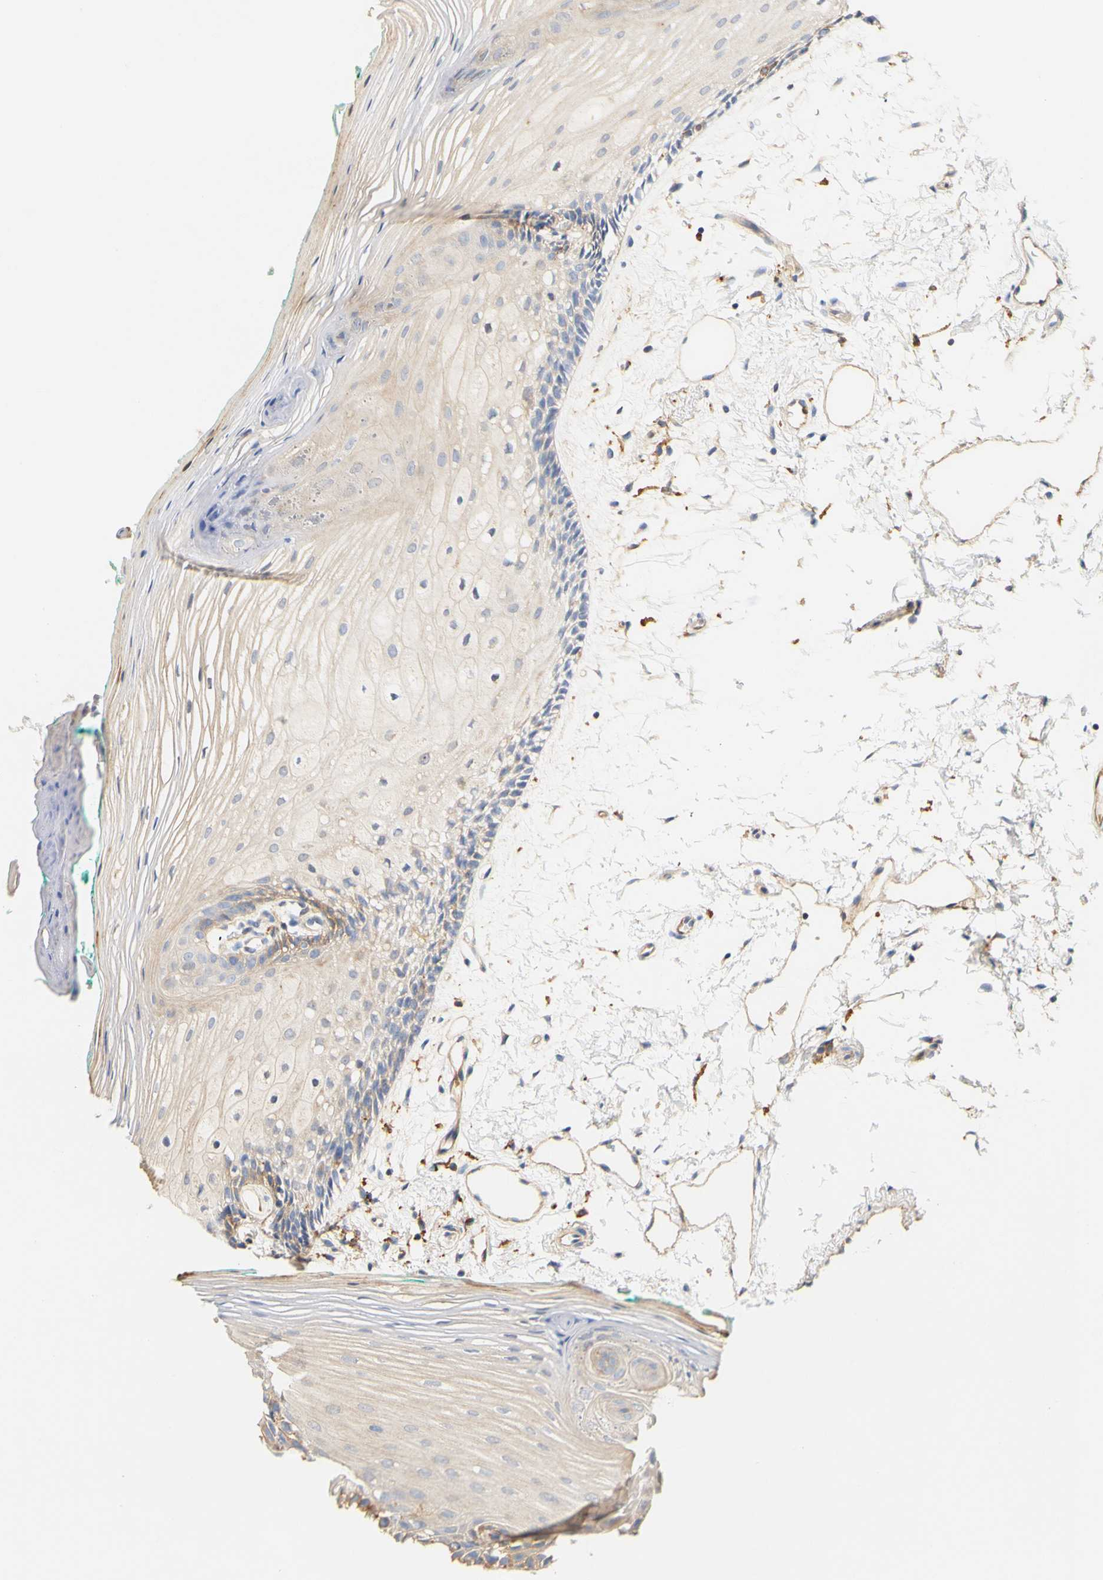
{"staining": {"intensity": "weak", "quantity": "25%-75%", "location": "cytoplasmic/membranous"}, "tissue": "oral mucosa", "cell_type": "Squamous epithelial cells", "image_type": "normal", "snomed": [{"axis": "morphology", "description": "Normal tissue, NOS"}, {"axis": "topography", "description": "Skeletal muscle"}, {"axis": "topography", "description": "Oral tissue"}, {"axis": "topography", "description": "Peripheral nerve tissue"}], "caption": "IHC staining of normal oral mucosa, which reveals low levels of weak cytoplasmic/membranous staining in approximately 25%-75% of squamous epithelial cells indicating weak cytoplasmic/membranous protein positivity. The staining was performed using DAB (brown) for protein detection and nuclei were counterstained in hematoxylin (blue).", "gene": "PCDH7", "patient": {"sex": "female", "age": 84}}